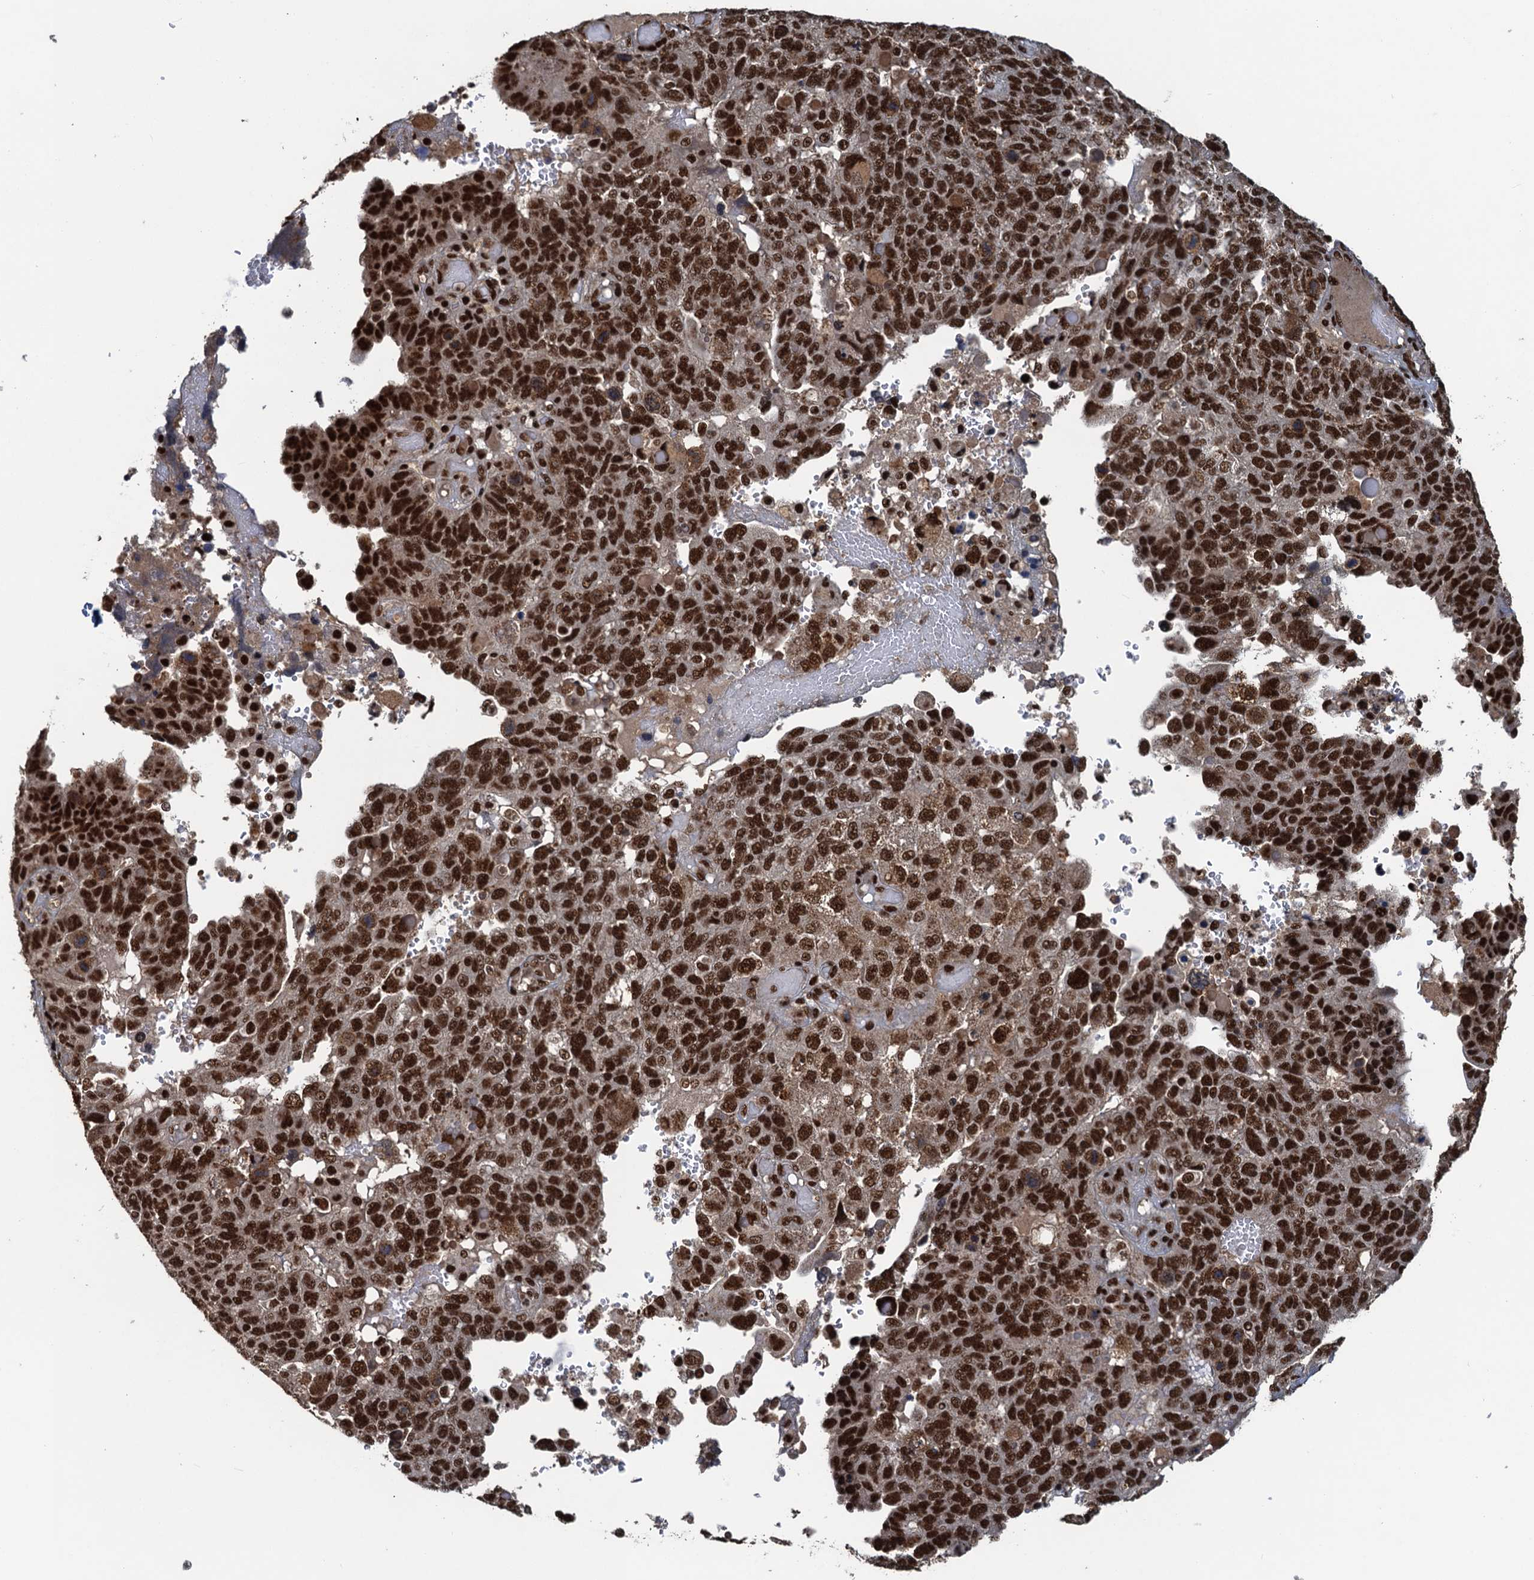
{"staining": {"intensity": "moderate", "quantity": ">75%", "location": "nuclear"}, "tissue": "endometrial cancer", "cell_type": "Tumor cells", "image_type": "cancer", "snomed": [{"axis": "morphology", "description": "Adenocarcinoma, NOS"}, {"axis": "topography", "description": "Endometrium"}], "caption": "Protein expression analysis of adenocarcinoma (endometrial) demonstrates moderate nuclear expression in approximately >75% of tumor cells.", "gene": "ZC3H18", "patient": {"sex": "female", "age": 66}}